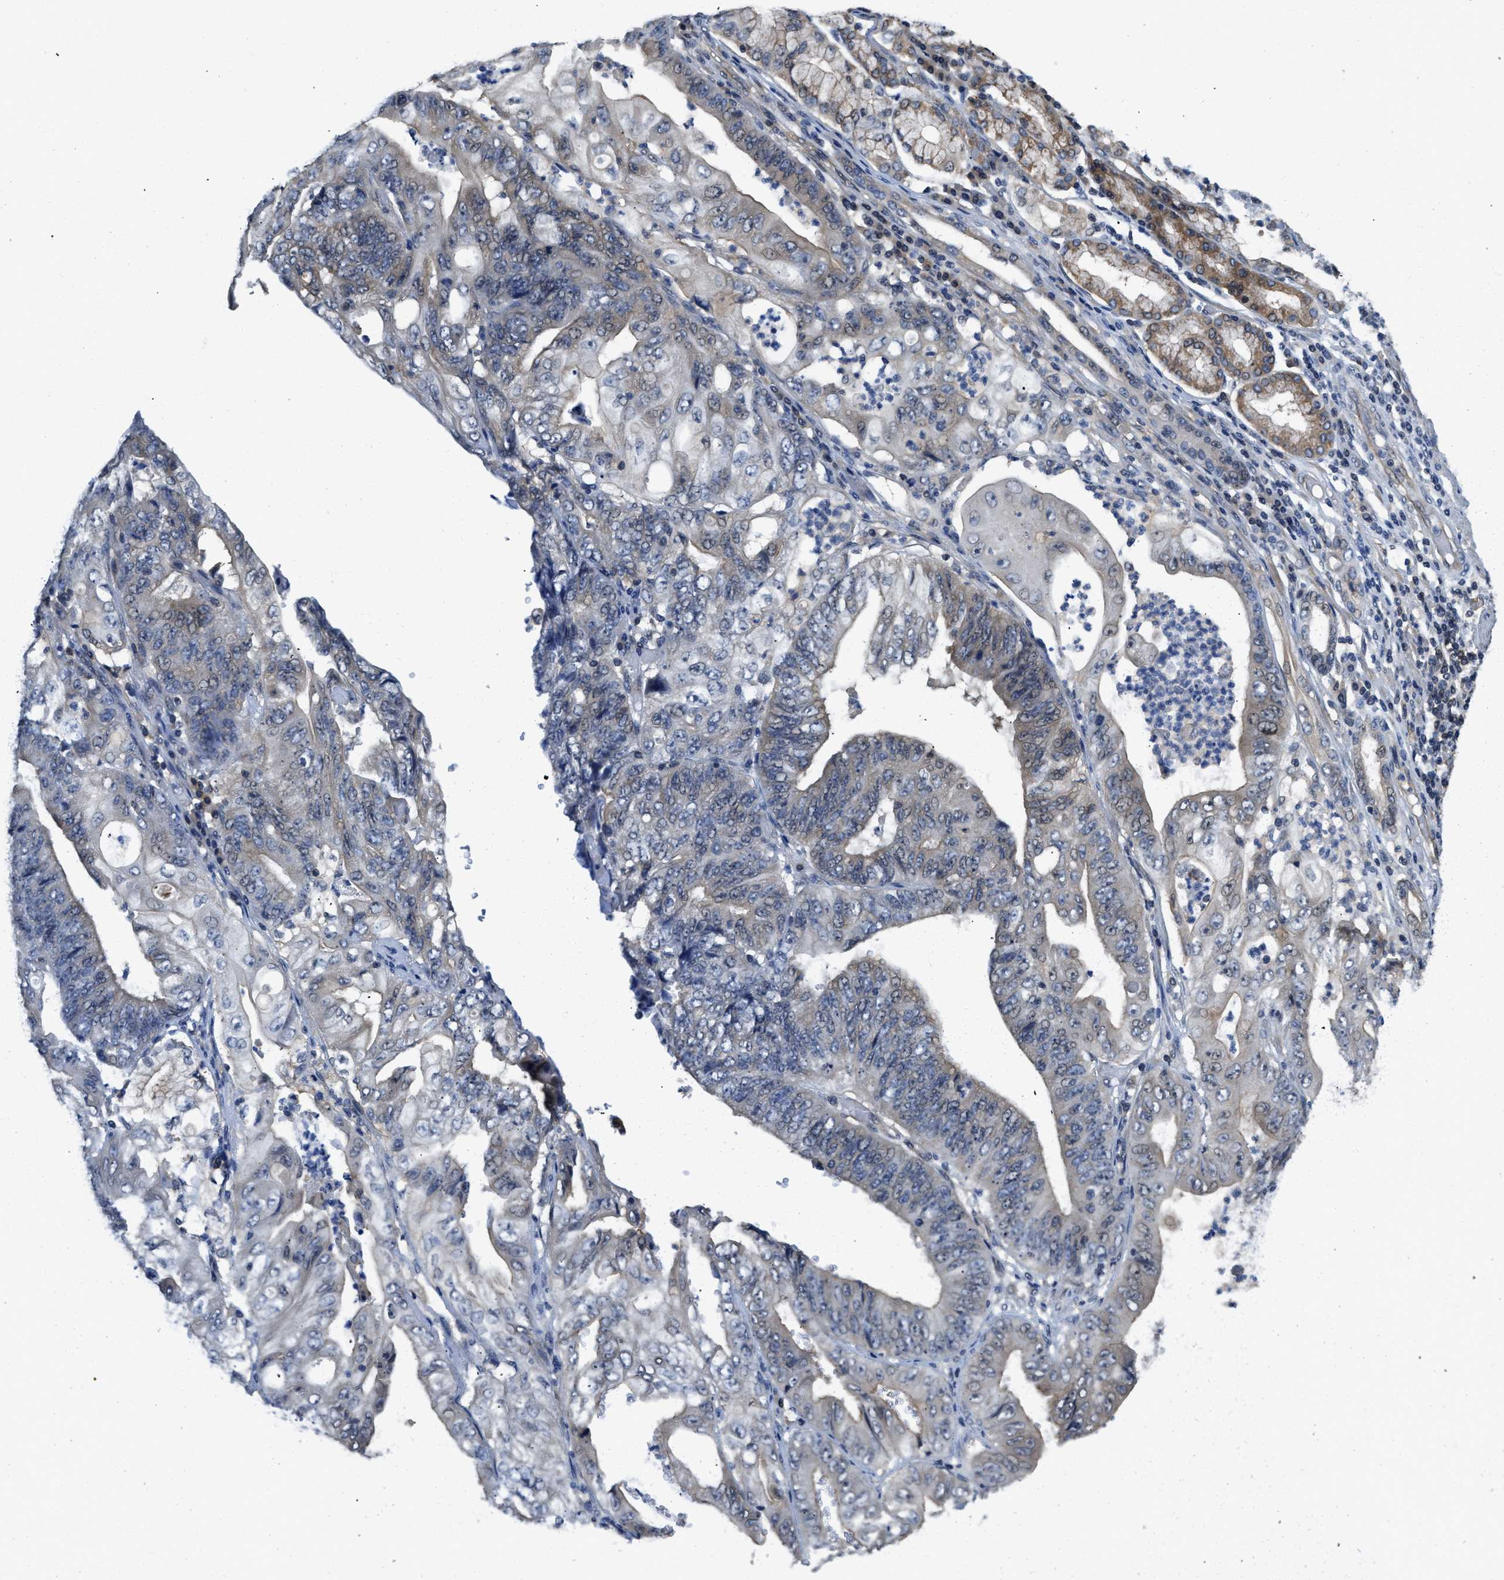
{"staining": {"intensity": "weak", "quantity": "25%-75%", "location": "cytoplasmic/membranous"}, "tissue": "stomach cancer", "cell_type": "Tumor cells", "image_type": "cancer", "snomed": [{"axis": "morphology", "description": "Adenocarcinoma, NOS"}, {"axis": "topography", "description": "Stomach"}], "caption": "Human stomach adenocarcinoma stained with a brown dye displays weak cytoplasmic/membranous positive positivity in approximately 25%-75% of tumor cells.", "gene": "TES", "patient": {"sex": "female", "age": 73}}